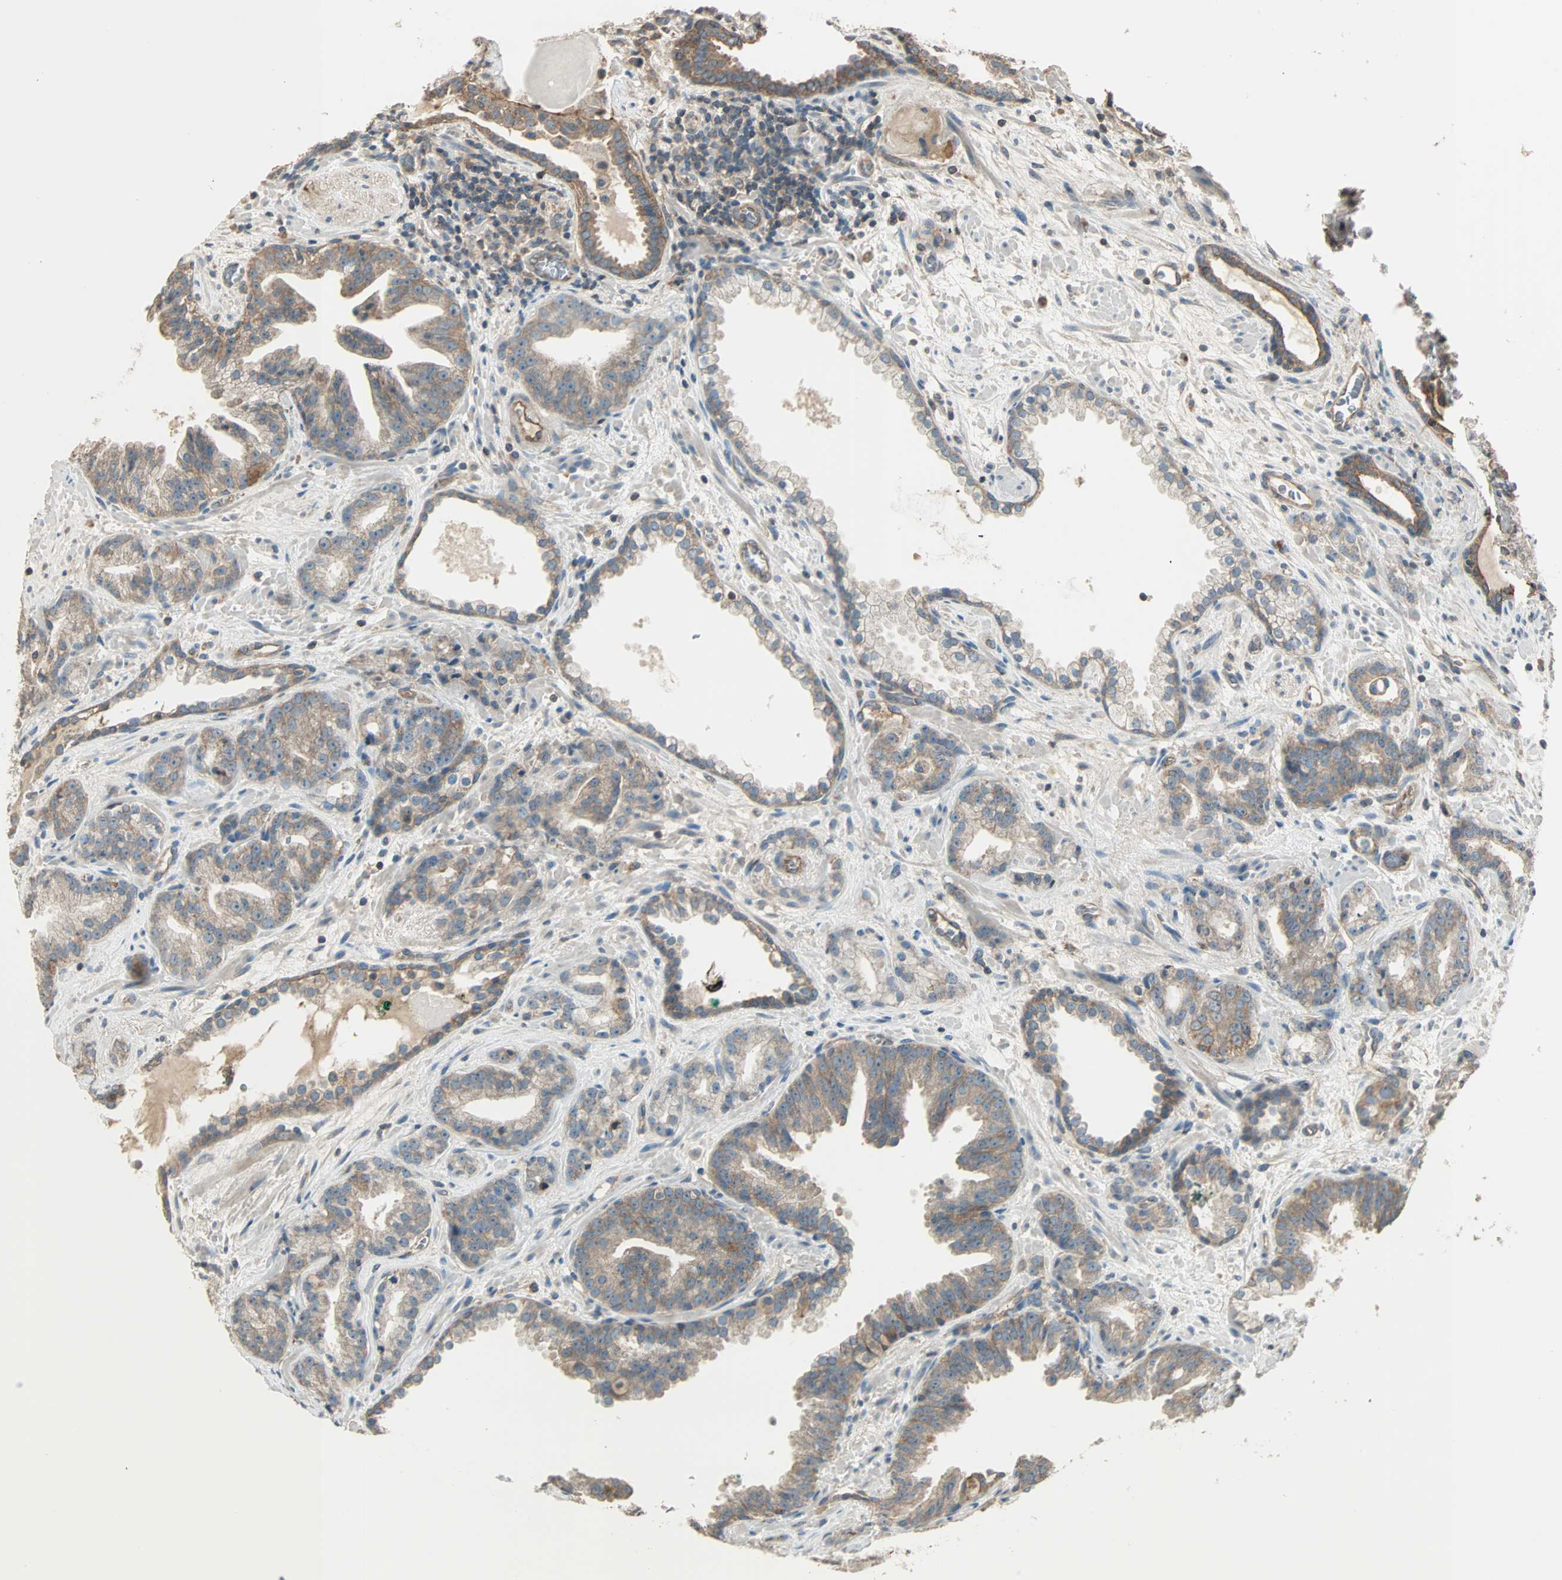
{"staining": {"intensity": "weak", "quantity": ">75%", "location": "cytoplasmic/membranous"}, "tissue": "prostate cancer", "cell_type": "Tumor cells", "image_type": "cancer", "snomed": [{"axis": "morphology", "description": "Adenocarcinoma, Low grade"}, {"axis": "topography", "description": "Prostate"}], "caption": "Prostate low-grade adenocarcinoma stained for a protein (brown) demonstrates weak cytoplasmic/membranous positive positivity in approximately >75% of tumor cells.", "gene": "MAP3K21", "patient": {"sex": "male", "age": 63}}